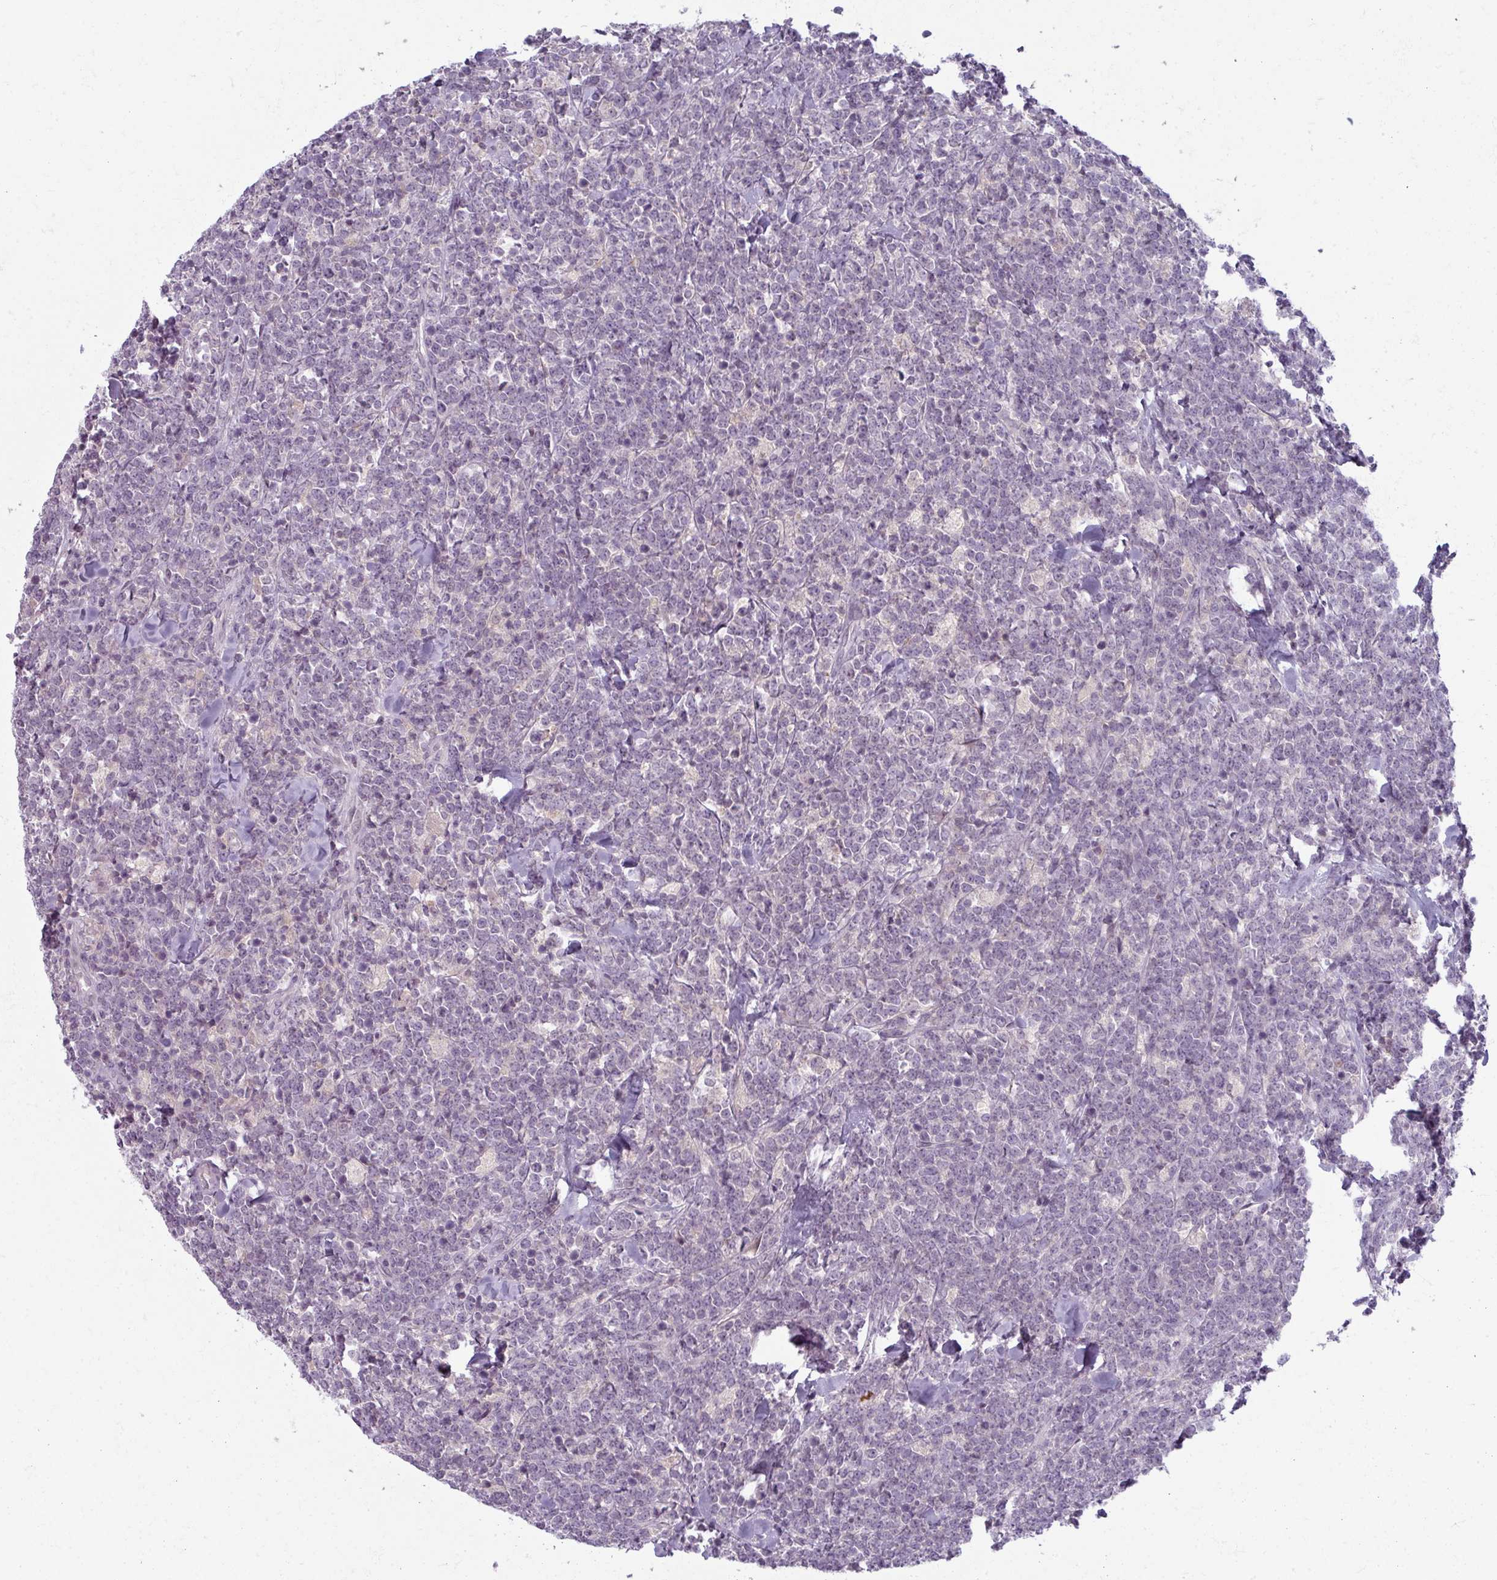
{"staining": {"intensity": "negative", "quantity": "none", "location": "none"}, "tissue": "lymphoma", "cell_type": "Tumor cells", "image_type": "cancer", "snomed": [{"axis": "morphology", "description": "Malignant lymphoma, non-Hodgkin's type, High grade"}, {"axis": "topography", "description": "Small intestine"}, {"axis": "topography", "description": "Colon"}], "caption": "The micrograph demonstrates no staining of tumor cells in high-grade malignant lymphoma, non-Hodgkin's type. (Brightfield microscopy of DAB (3,3'-diaminobenzidine) immunohistochemistry at high magnification).", "gene": "TTLL7", "patient": {"sex": "male", "age": 8}}